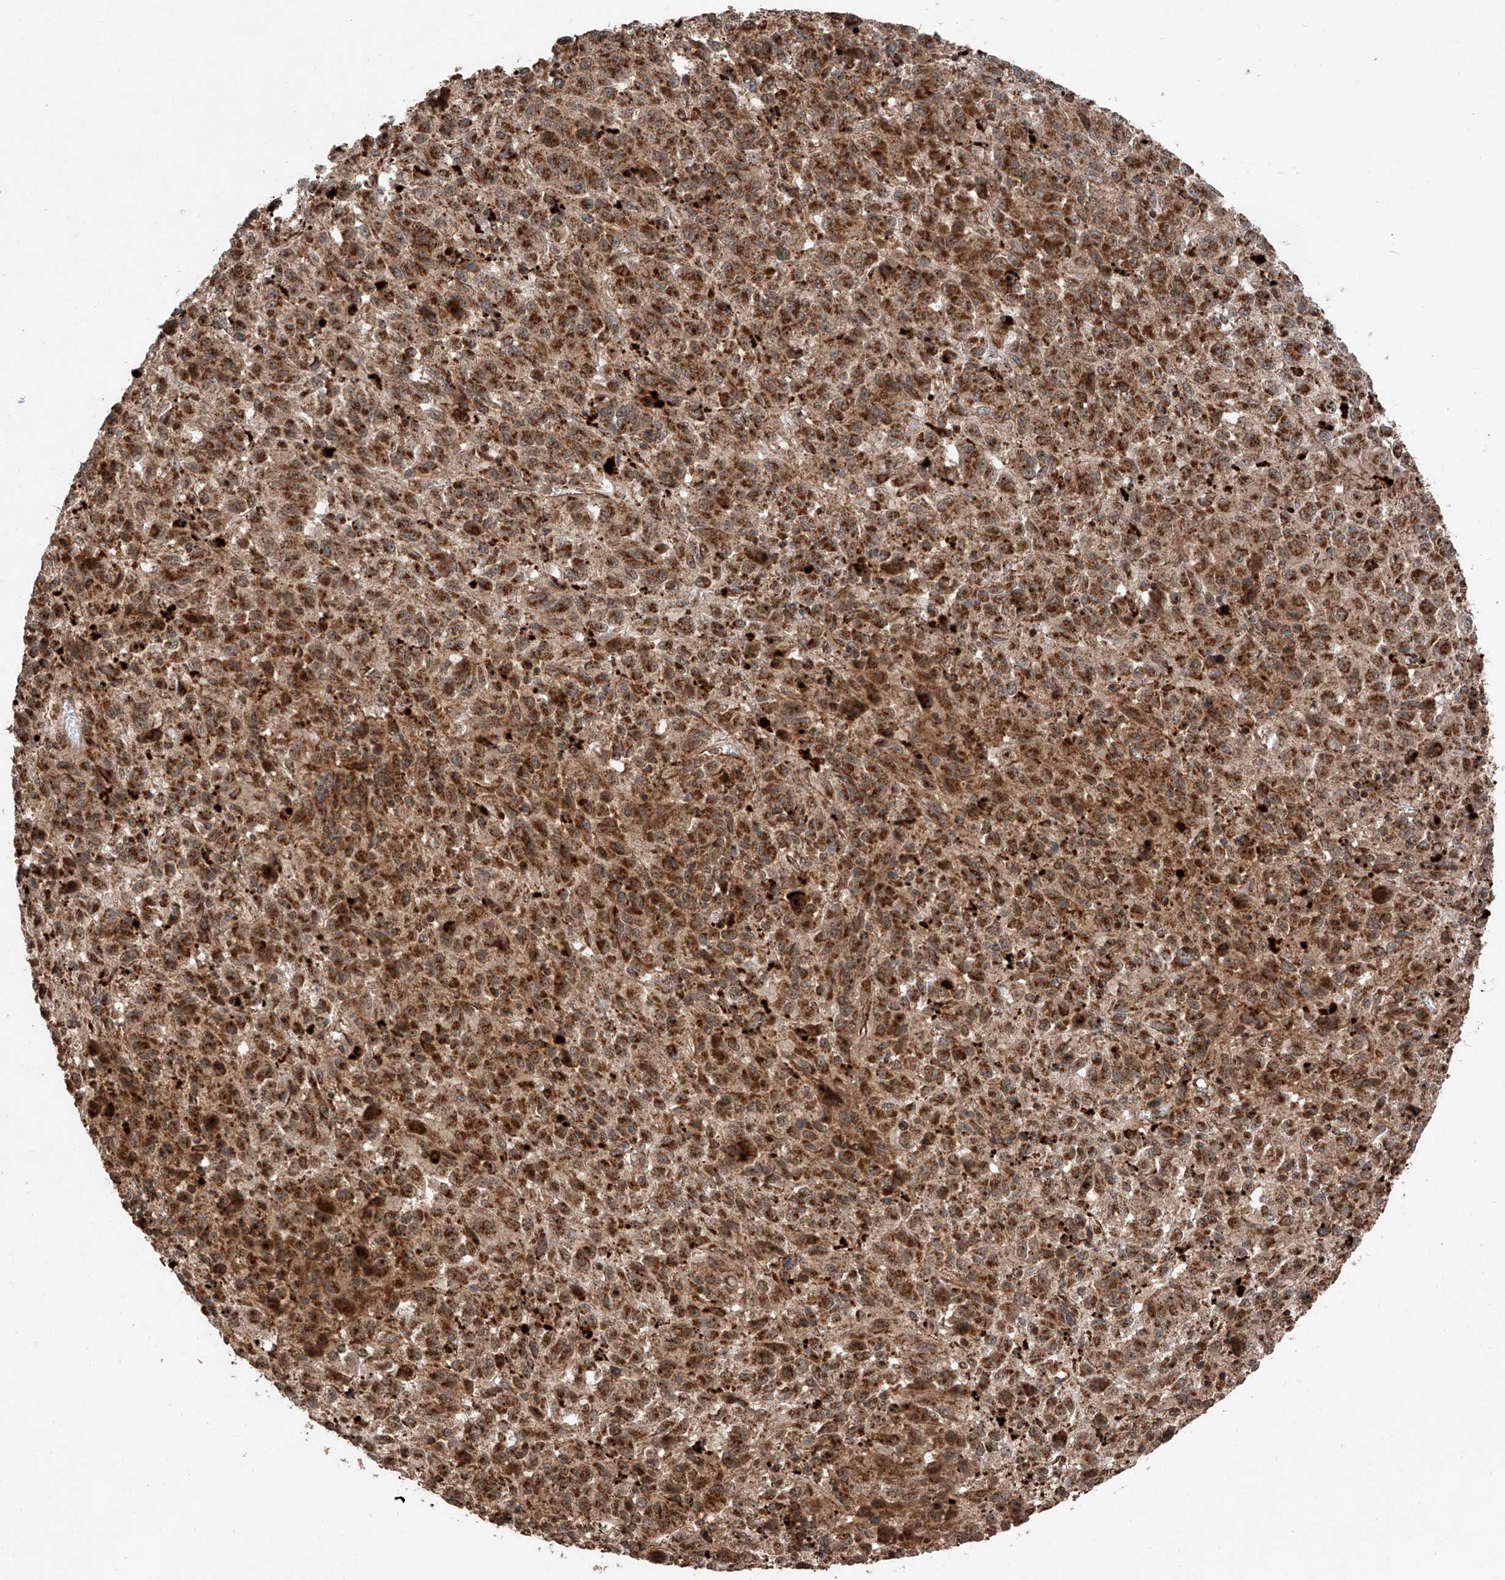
{"staining": {"intensity": "strong", "quantity": ">75%", "location": "cytoplasmic/membranous"}, "tissue": "melanoma", "cell_type": "Tumor cells", "image_type": "cancer", "snomed": [{"axis": "morphology", "description": "Malignant melanoma, Metastatic site"}, {"axis": "topography", "description": "Lung"}], "caption": "A brown stain labels strong cytoplasmic/membranous positivity of a protein in human malignant melanoma (metastatic site) tumor cells.", "gene": "ZSCAN29", "patient": {"sex": "male", "age": 64}}